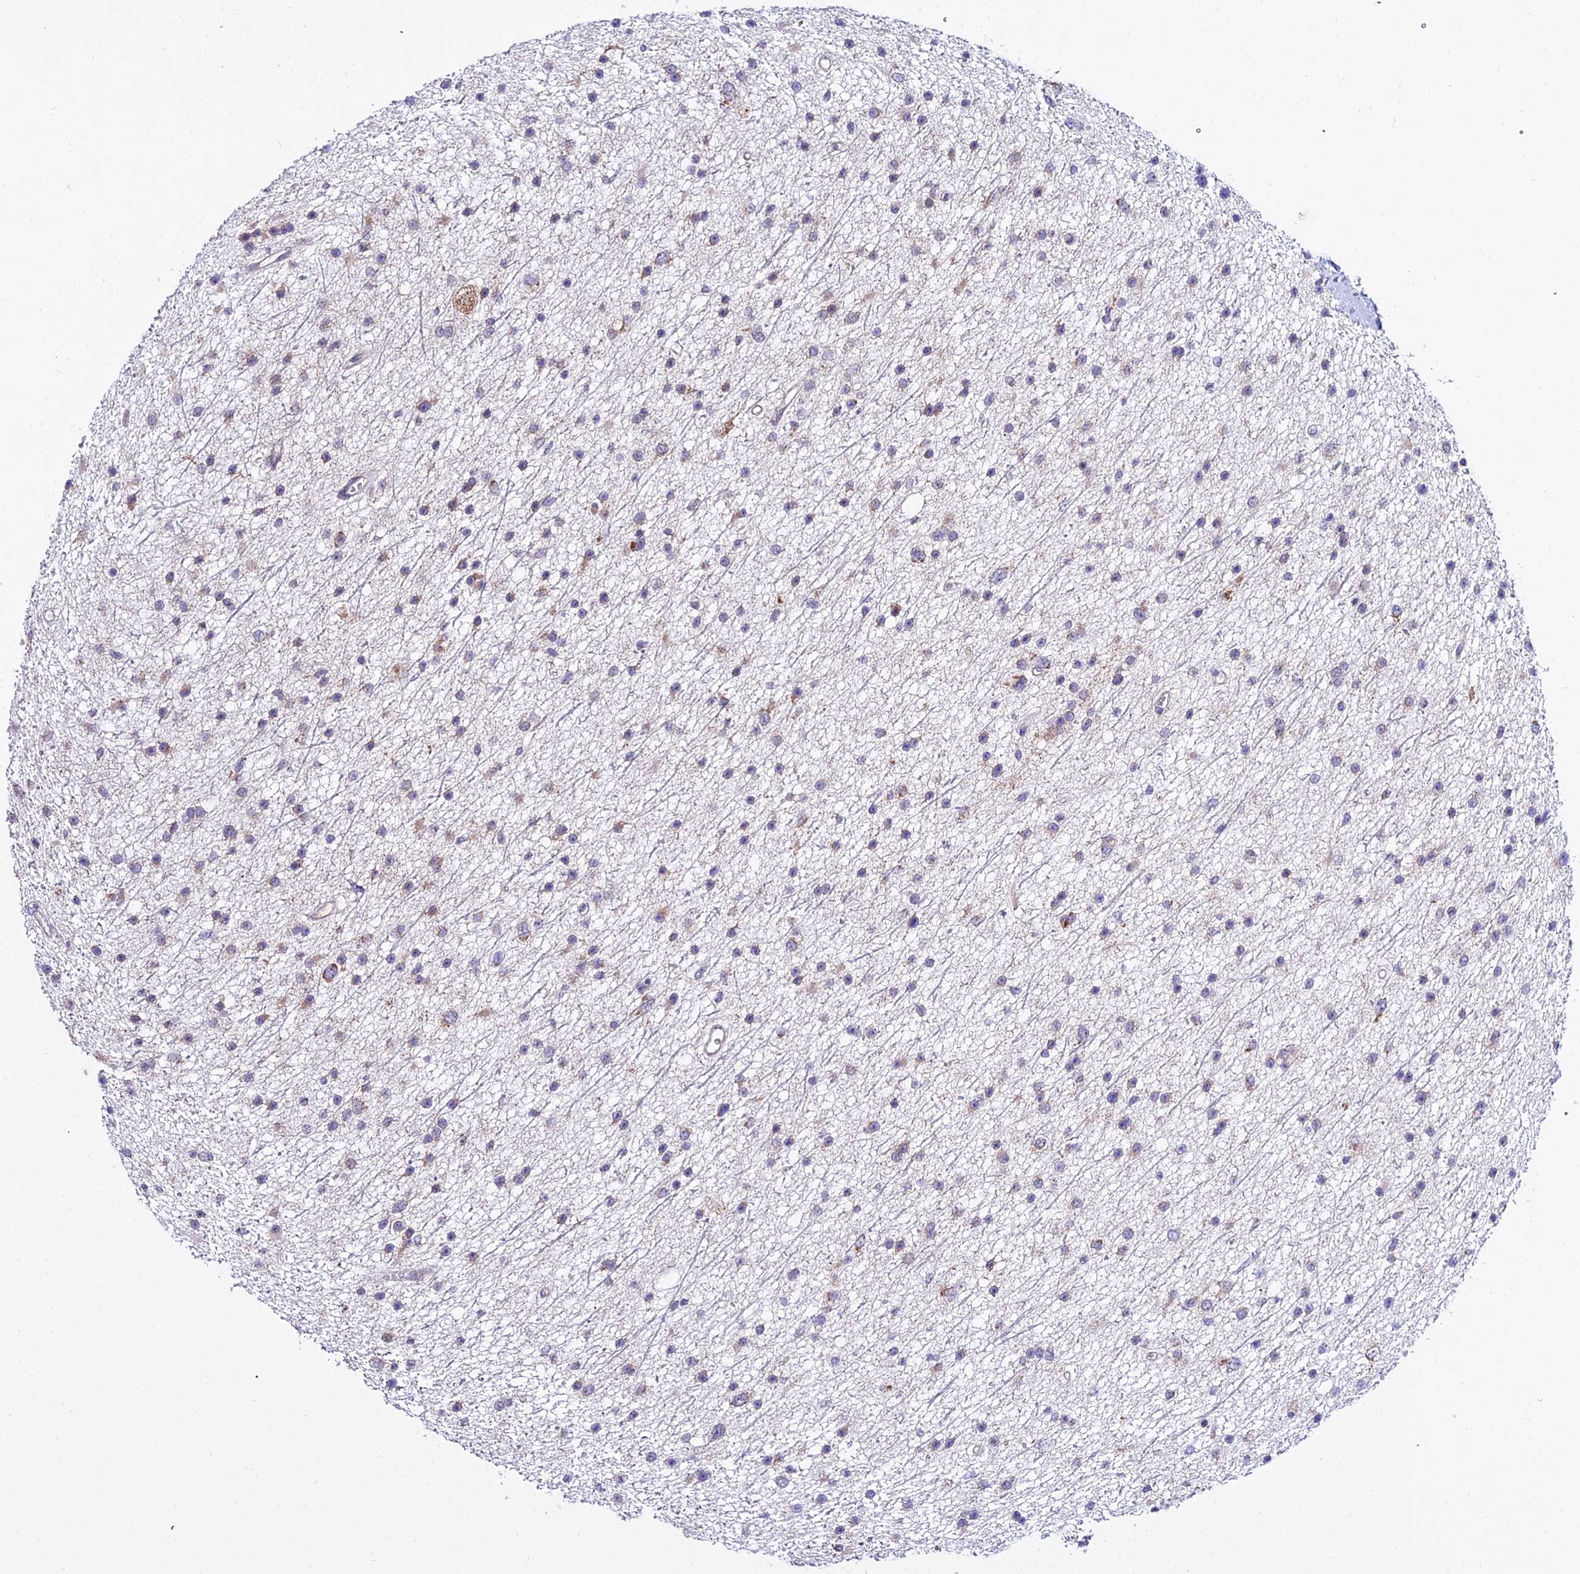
{"staining": {"intensity": "weak", "quantity": "<25%", "location": "cytoplasmic/membranous"}, "tissue": "glioma", "cell_type": "Tumor cells", "image_type": "cancer", "snomed": [{"axis": "morphology", "description": "Glioma, malignant, Low grade"}, {"axis": "topography", "description": "Cerebral cortex"}], "caption": "IHC histopathology image of neoplastic tissue: malignant glioma (low-grade) stained with DAB (3,3'-diaminobenzidine) reveals no significant protein positivity in tumor cells.", "gene": "ATP5PB", "patient": {"sex": "female", "age": 39}}